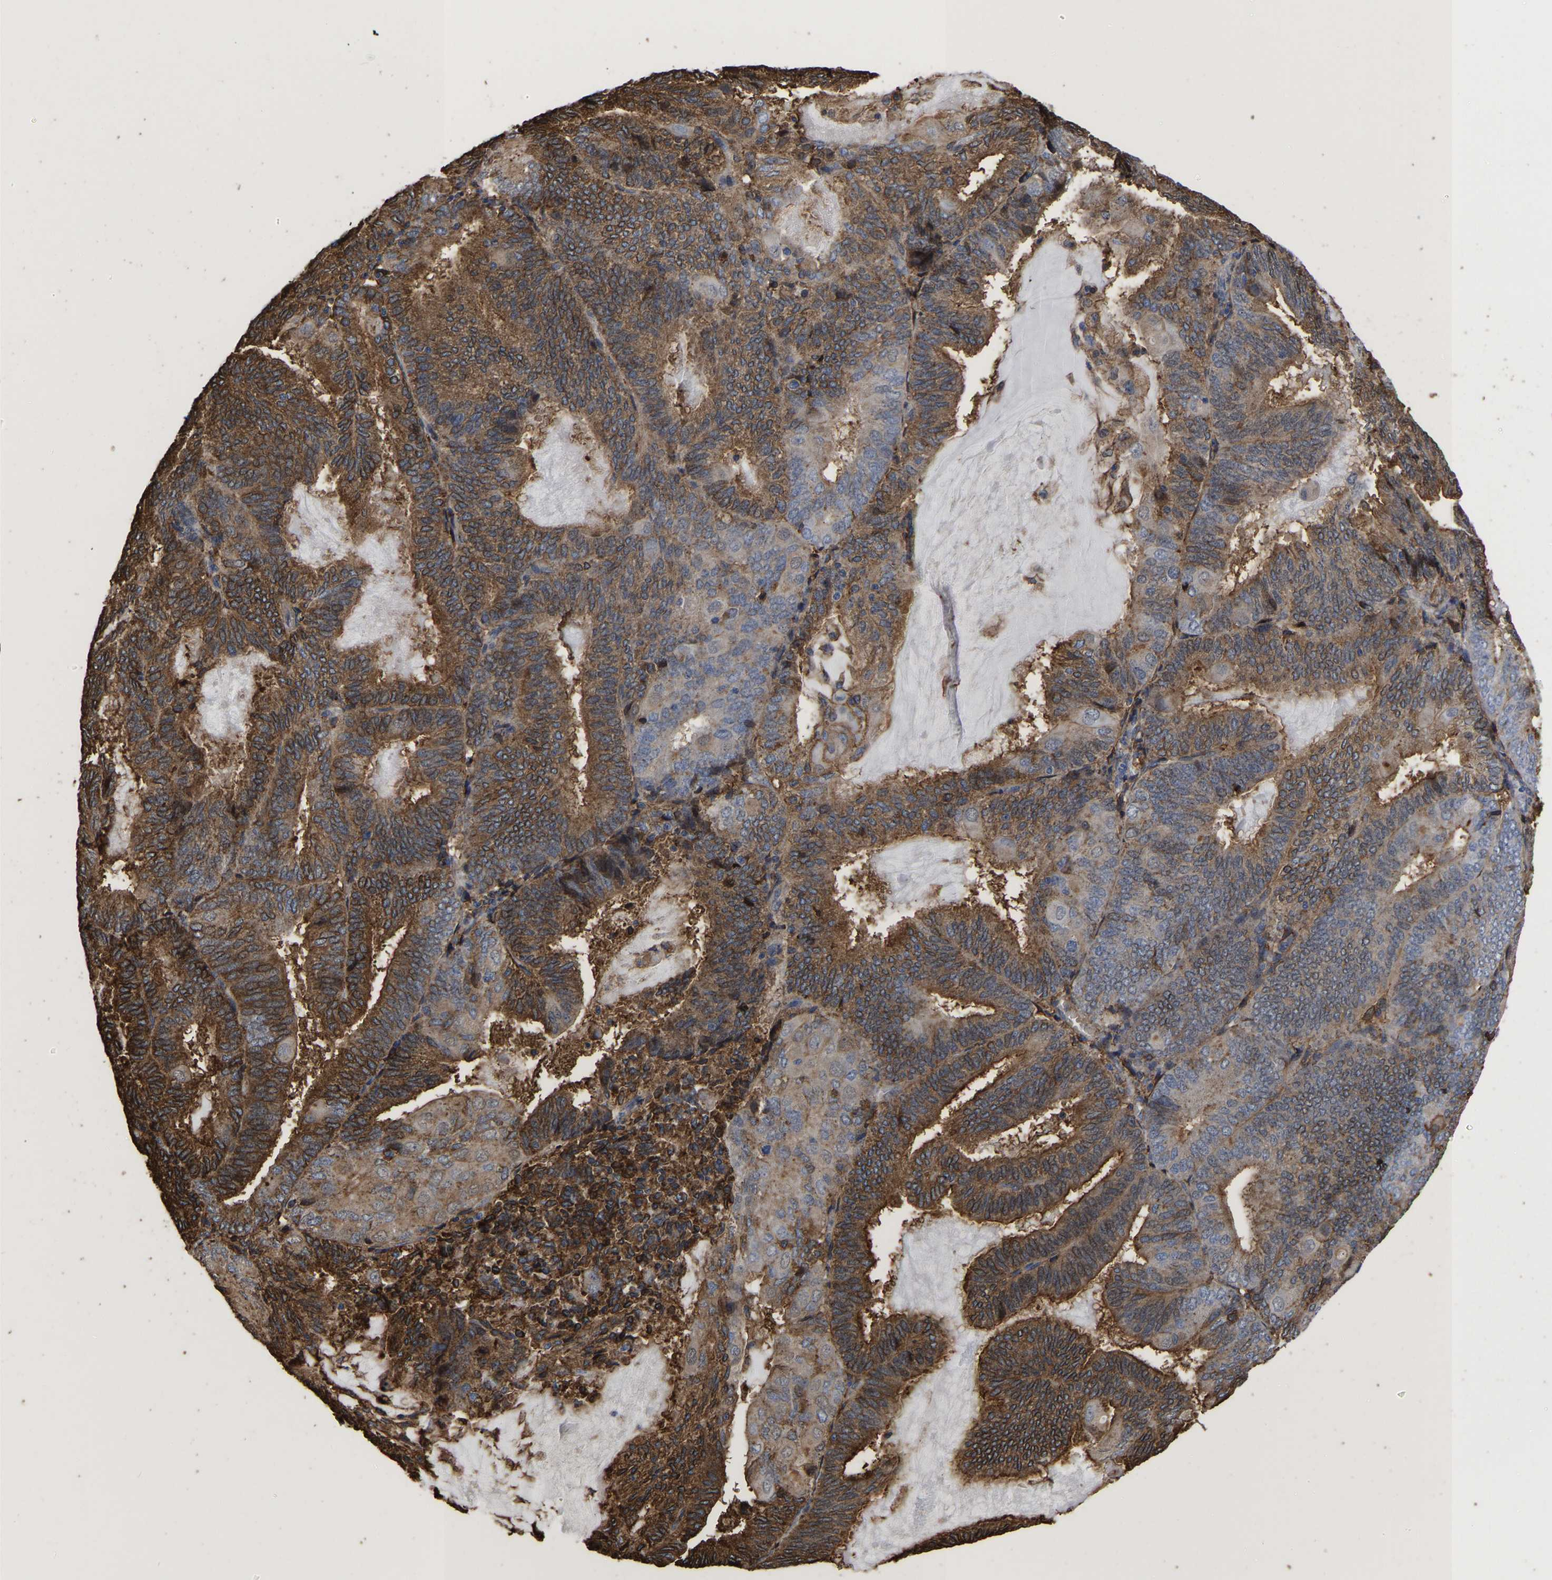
{"staining": {"intensity": "strong", "quantity": ">75%", "location": "cytoplasmic/membranous"}, "tissue": "endometrial cancer", "cell_type": "Tumor cells", "image_type": "cancer", "snomed": [{"axis": "morphology", "description": "Adenocarcinoma, NOS"}, {"axis": "topography", "description": "Endometrium"}], "caption": "The histopathology image reveals staining of endometrial adenocarcinoma, revealing strong cytoplasmic/membranous protein positivity (brown color) within tumor cells.", "gene": "LIF", "patient": {"sex": "female", "age": 81}}